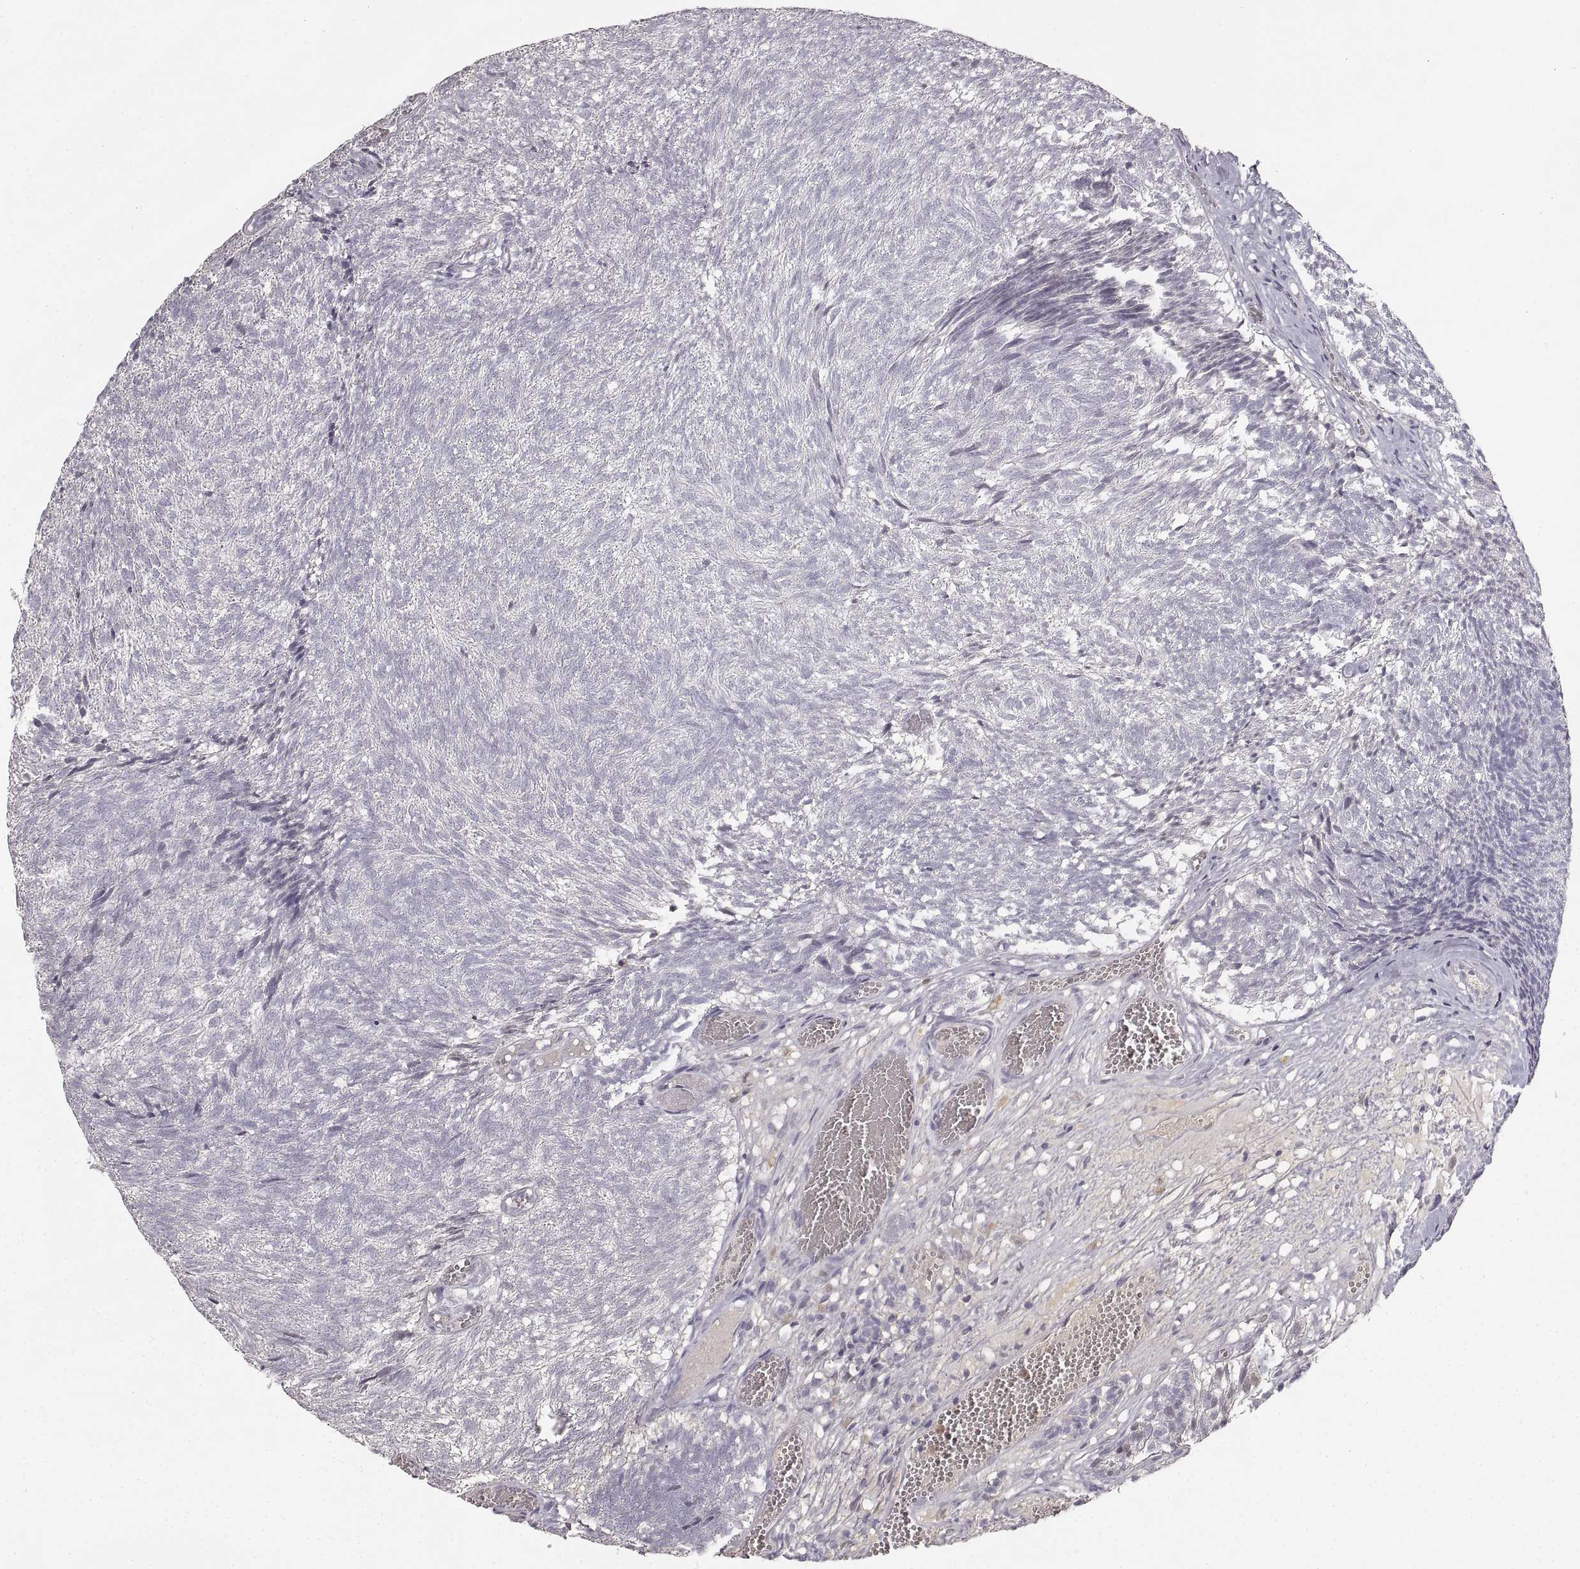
{"staining": {"intensity": "negative", "quantity": "none", "location": "none"}, "tissue": "urothelial cancer", "cell_type": "Tumor cells", "image_type": "cancer", "snomed": [{"axis": "morphology", "description": "Urothelial carcinoma, Low grade"}, {"axis": "topography", "description": "Urinary bladder"}], "caption": "Immunohistochemical staining of urothelial cancer displays no significant positivity in tumor cells.", "gene": "RUNDC3A", "patient": {"sex": "male", "age": 77}}